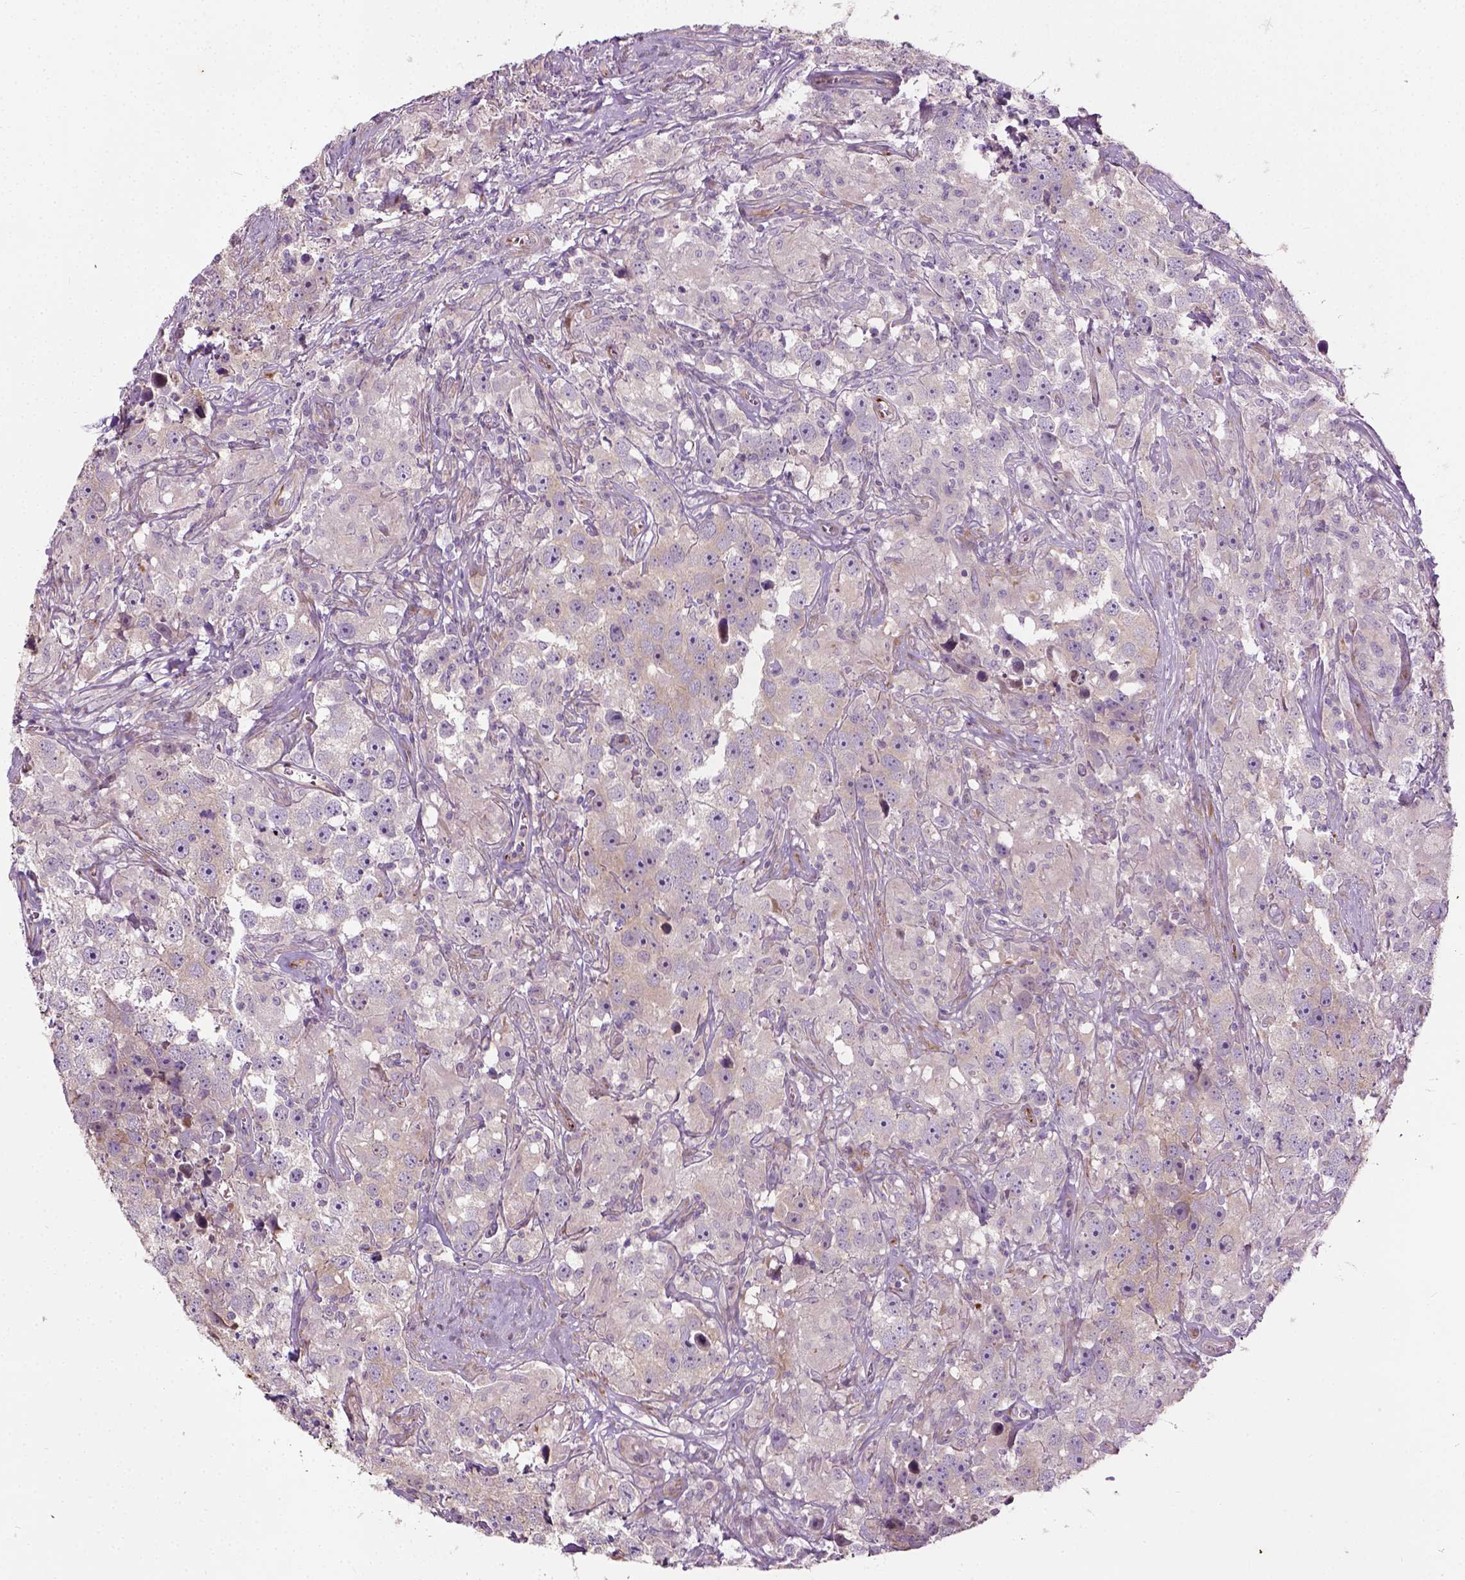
{"staining": {"intensity": "weak", "quantity": "25%-75%", "location": "cytoplasmic/membranous"}, "tissue": "testis cancer", "cell_type": "Tumor cells", "image_type": "cancer", "snomed": [{"axis": "morphology", "description": "Seminoma, NOS"}, {"axis": "topography", "description": "Testis"}], "caption": "DAB (3,3'-diaminobenzidine) immunohistochemical staining of human testis cancer displays weak cytoplasmic/membranous protein staining in about 25%-75% of tumor cells. Using DAB (3,3'-diaminobenzidine) (brown) and hematoxylin (blue) stains, captured at high magnification using brightfield microscopy.", "gene": "PKP3", "patient": {"sex": "male", "age": 49}}